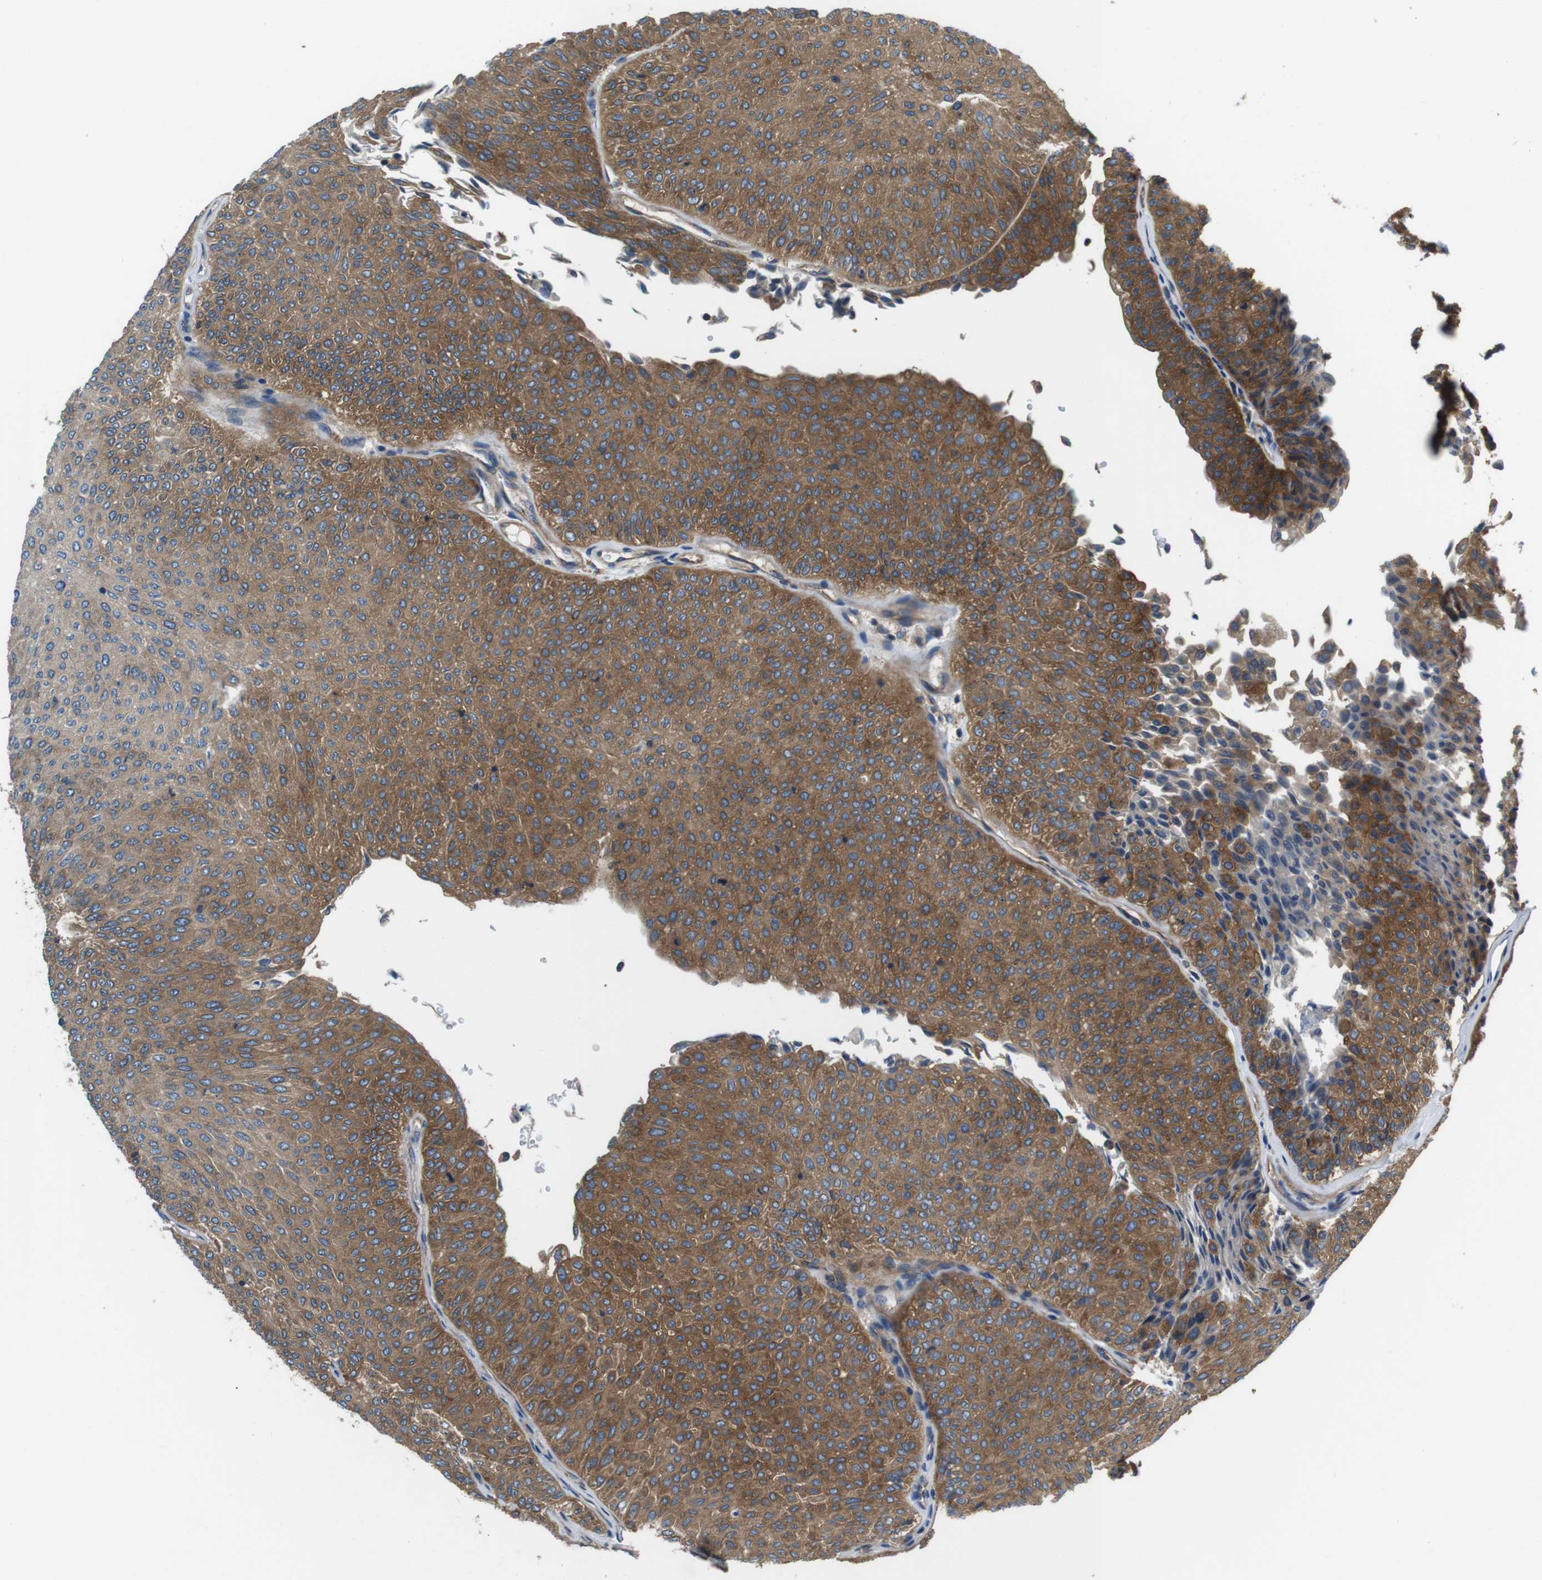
{"staining": {"intensity": "moderate", "quantity": ">75%", "location": "cytoplasmic/membranous"}, "tissue": "urothelial cancer", "cell_type": "Tumor cells", "image_type": "cancer", "snomed": [{"axis": "morphology", "description": "Urothelial carcinoma, Low grade"}, {"axis": "topography", "description": "Urinary bladder"}], "caption": "The image displays immunohistochemical staining of urothelial carcinoma (low-grade). There is moderate cytoplasmic/membranous positivity is present in approximately >75% of tumor cells.", "gene": "DENND4C", "patient": {"sex": "male", "age": 78}}